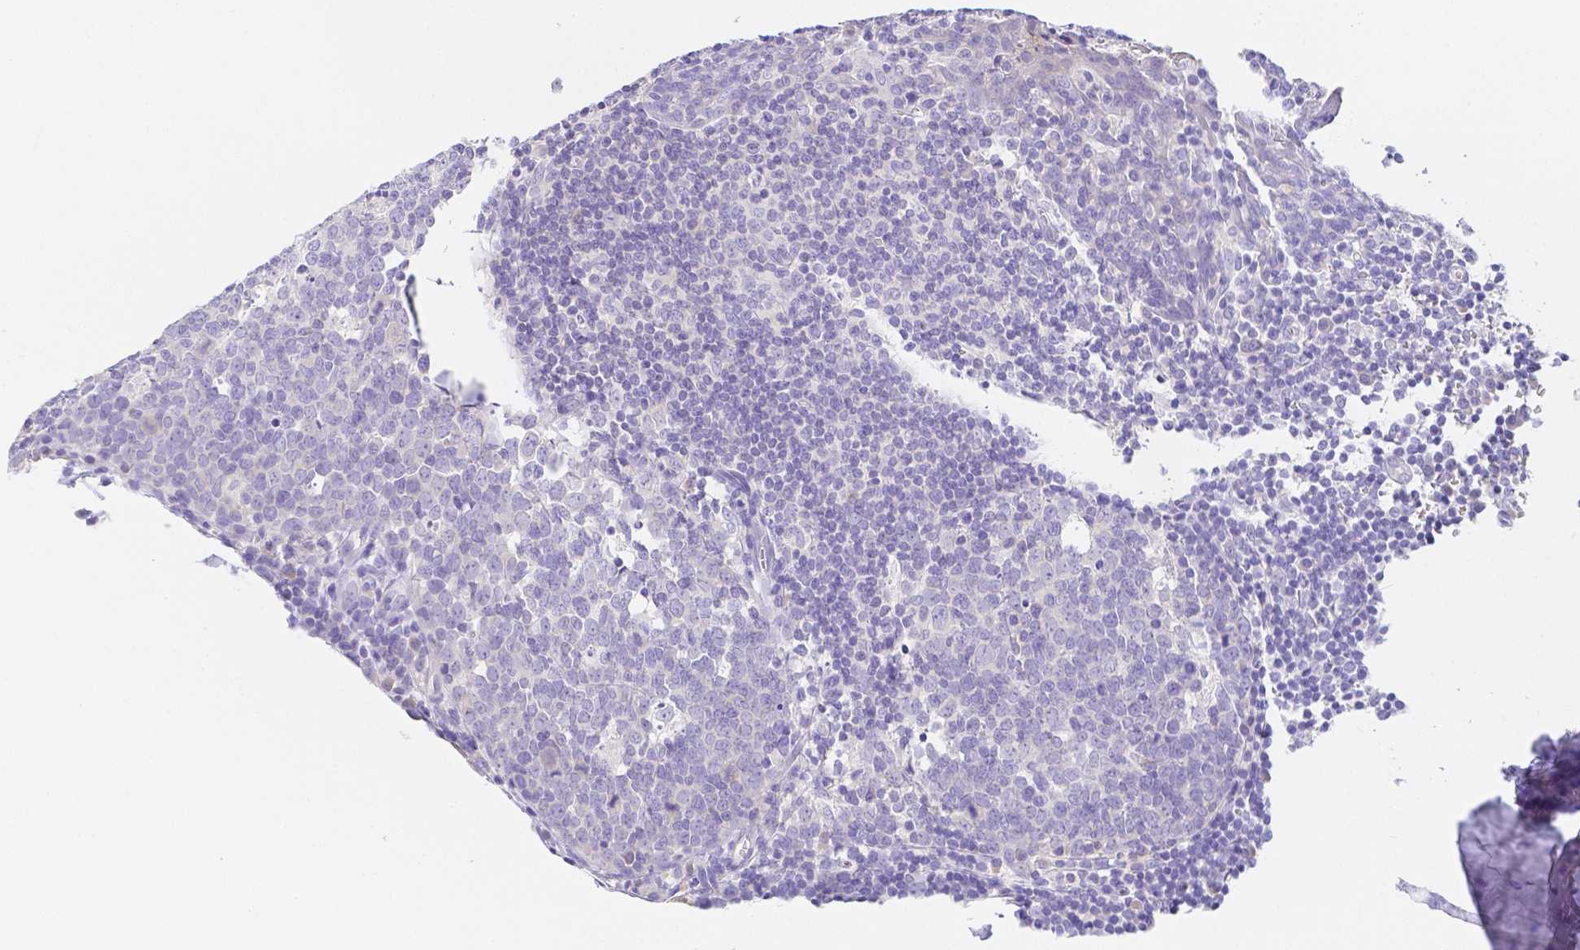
{"staining": {"intensity": "negative", "quantity": "none", "location": "none"}, "tissue": "tonsil", "cell_type": "Germinal center cells", "image_type": "normal", "snomed": [{"axis": "morphology", "description": "Normal tissue, NOS"}, {"axis": "topography", "description": "Tonsil"}], "caption": "Immunohistochemistry (IHC) micrograph of benign tonsil: human tonsil stained with DAB (3,3'-diaminobenzidine) reveals no significant protein expression in germinal center cells.", "gene": "ZG16B", "patient": {"sex": "male", "age": 27}}